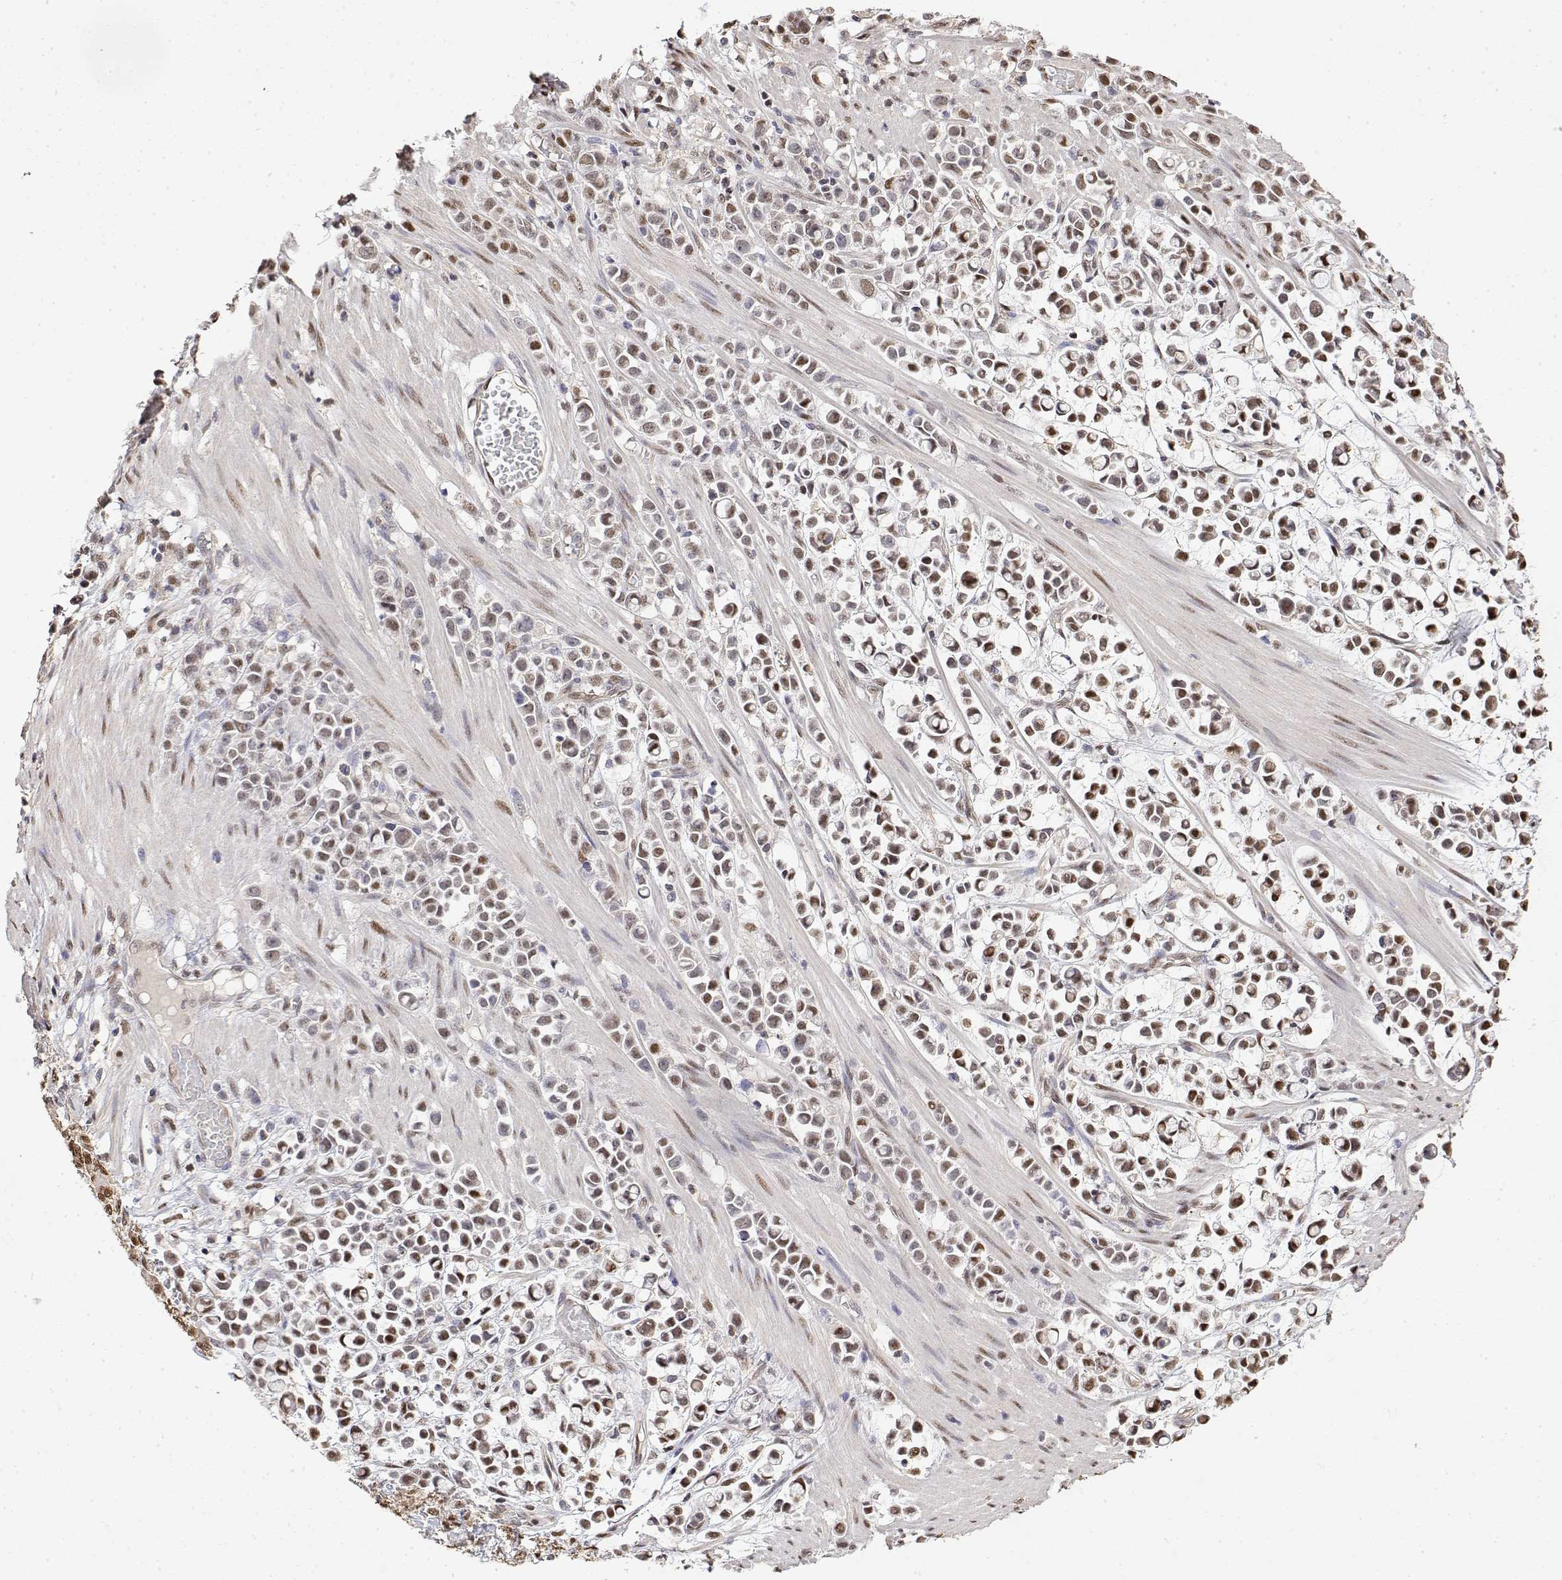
{"staining": {"intensity": "weak", "quantity": "<25%", "location": "nuclear"}, "tissue": "stomach cancer", "cell_type": "Tumor cells", "image_type": "cancer", "snomed": [{"axis": "morphology", "description": "Adenocarcinoma, NOS"}, {"axis": "topography", "description": "Stomach"}], "caption": "The image reveals no staining of tumor cells in stomach cancer (adenocarcinoma). (Immunohistochemistry (ihc), brightfield microscopy, high magnification).", "gene": "TPI1", "patient": {"sex": "male", "age": 82}}